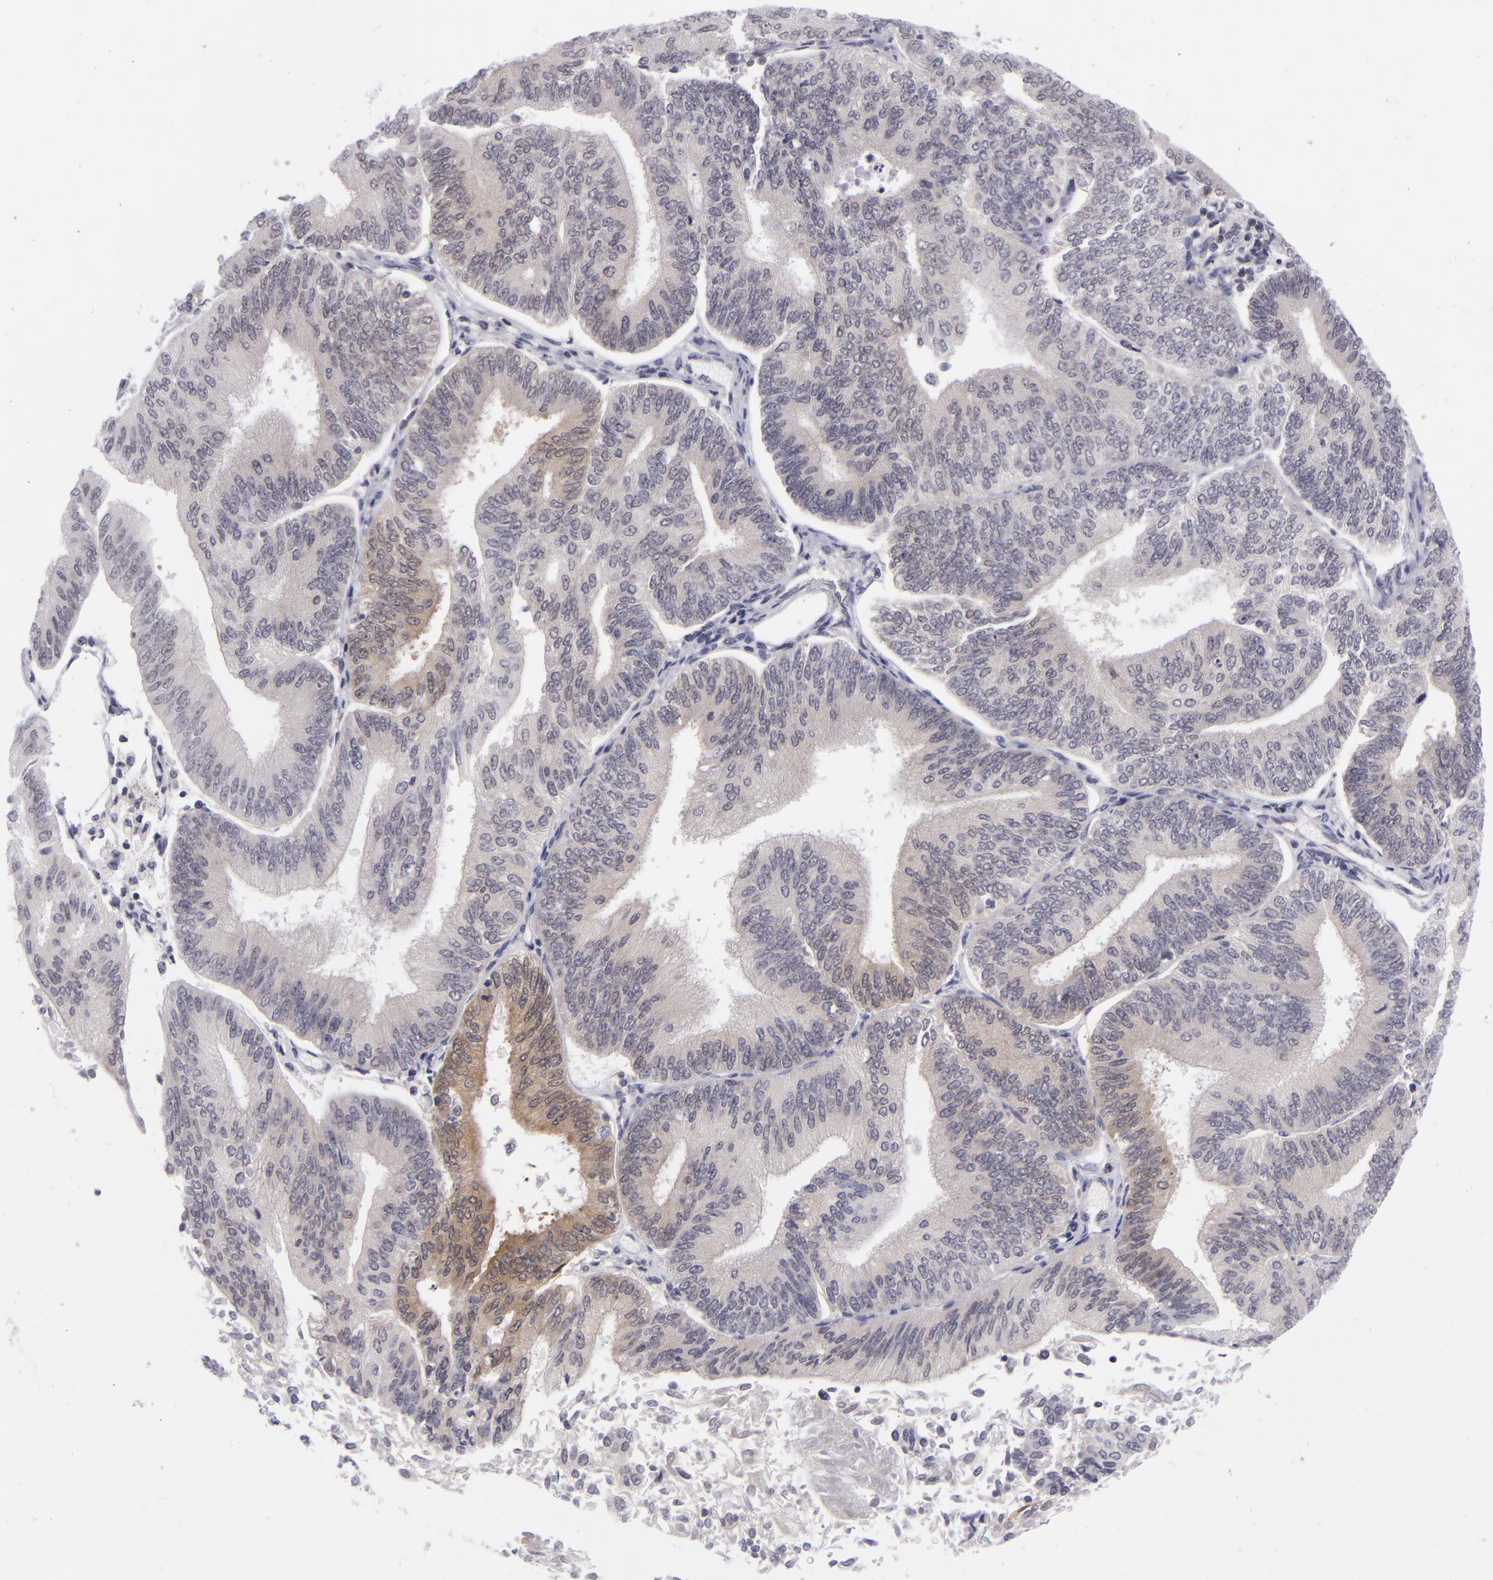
{"staining": {"intensity": "moderate", "quantity": "25%-75%", "location": "cytoplasmic/membranous"}, "tissue": "endometrial cancer", "cell_type": "Tumor cells", "image_type": "cancer", "snomed": [{"axis": "morphology", "description": "Adenocarcinoma, NOS"}, {"axis": "topography", "description": "Endometrium"}], "caption": "Immunohistochemistry (IHC) photomicrograph of neoplastic tissue: human endometrial cancer (adenocarcinoma) stained using immunohistochemistry shows medium levels of moderate protein expression localized specifically in the cytoplasmic/membranous of tumor cells, appearing as a cytoplasmic/membranous brown color.", "gene": "BCL10", "patient": {"sex": "female", "age": 55}}